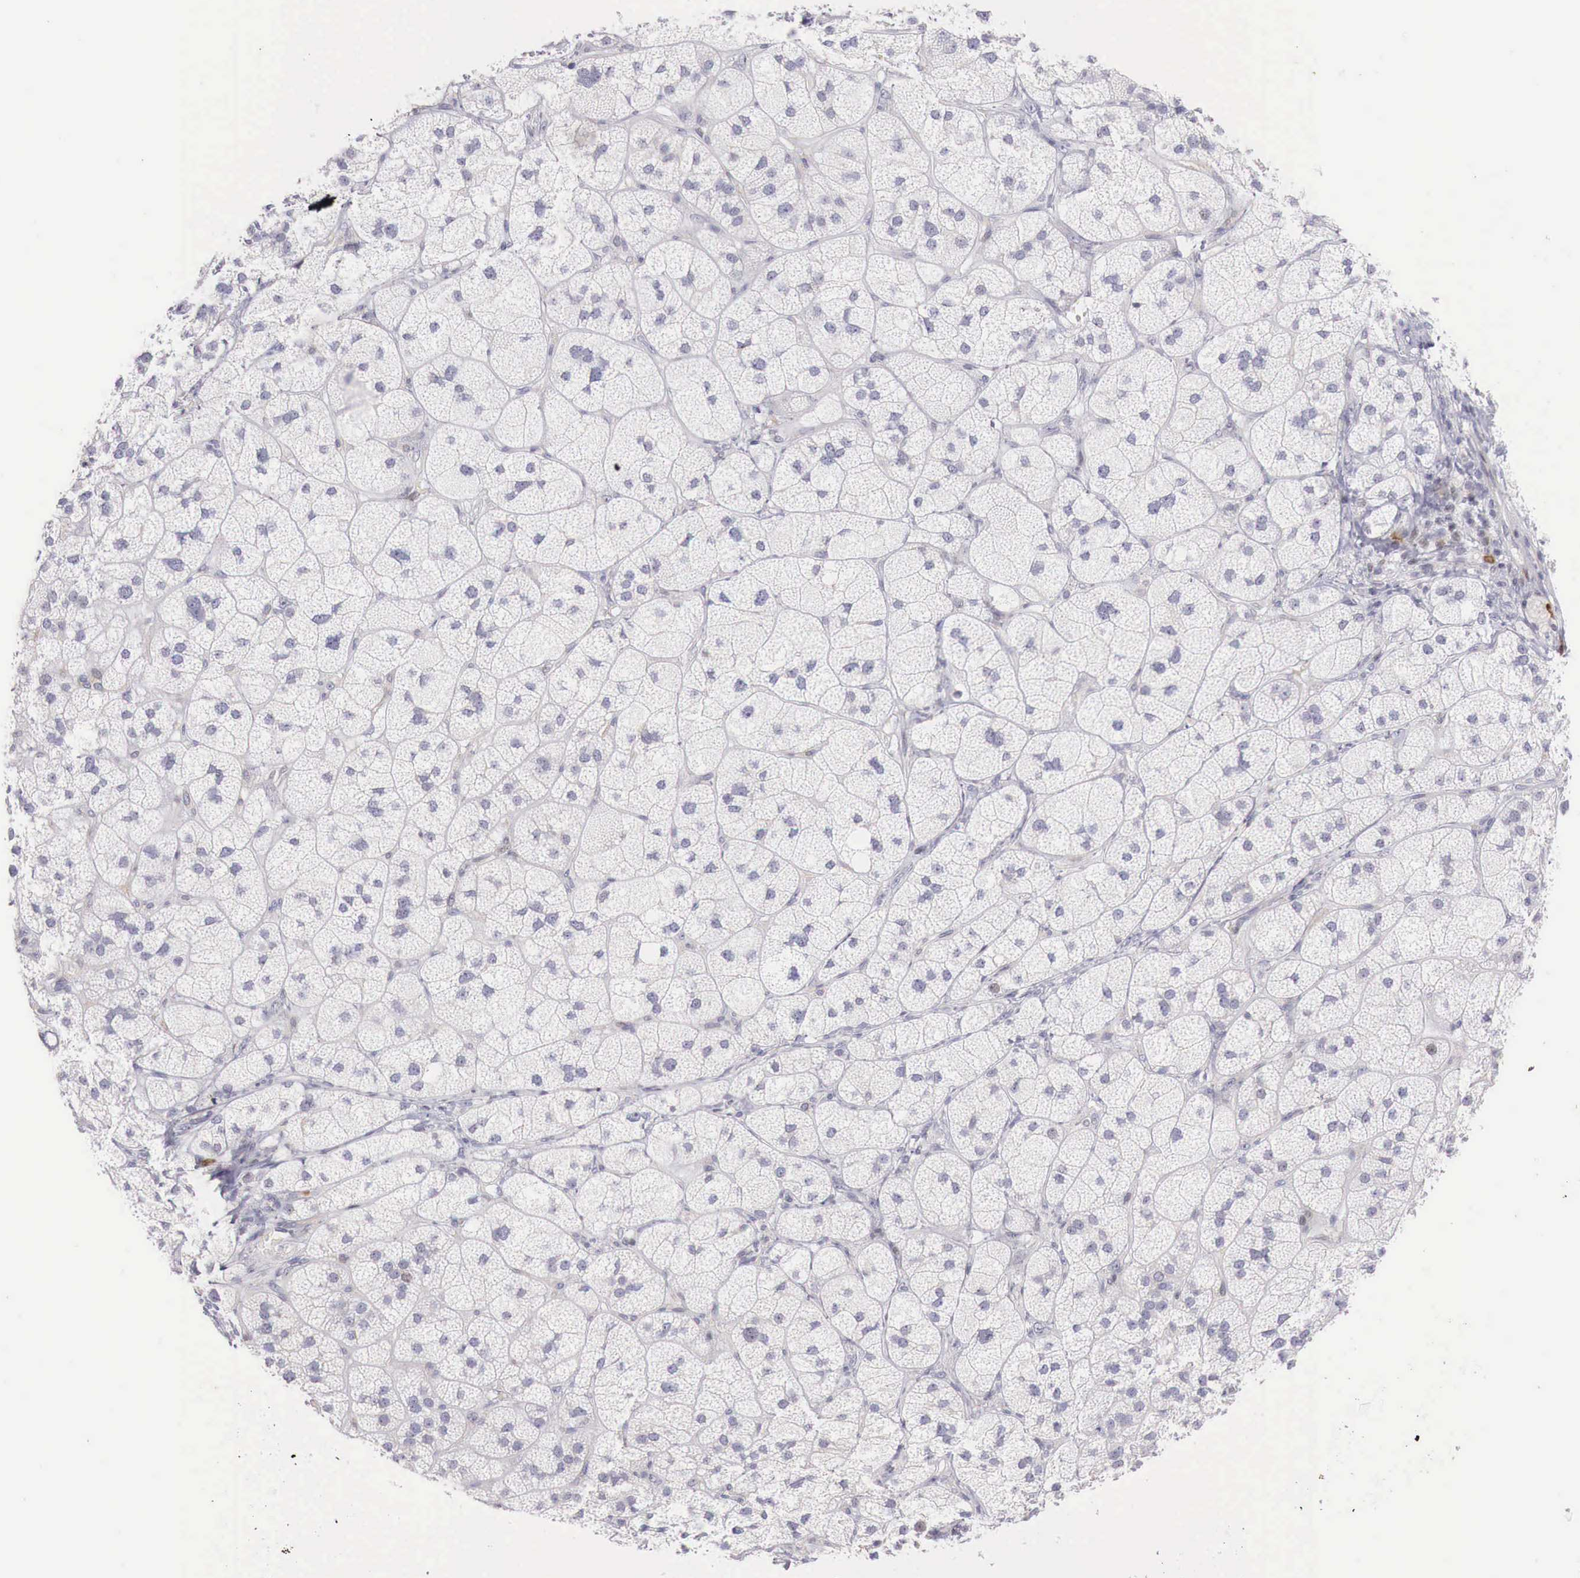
{"staining": {"intensity": "negative", "quantity": "none", "location": "none"}, "tissue": "adrenal gland", "cell_type": "Glandular cells", "image_type": "normal", "snomed": [{"axis": "morphology", "description": "Normal tissue, NOS"}, {"axis": "topography", "description": "Adrenal gland"}], "caption": "DAB immunohistochemical staining of unremarkable human adrenal gland displays no significant positivity in glandular cells.", "gene": "CLCN5", "patient": {"sex": "female", "age": 60}}